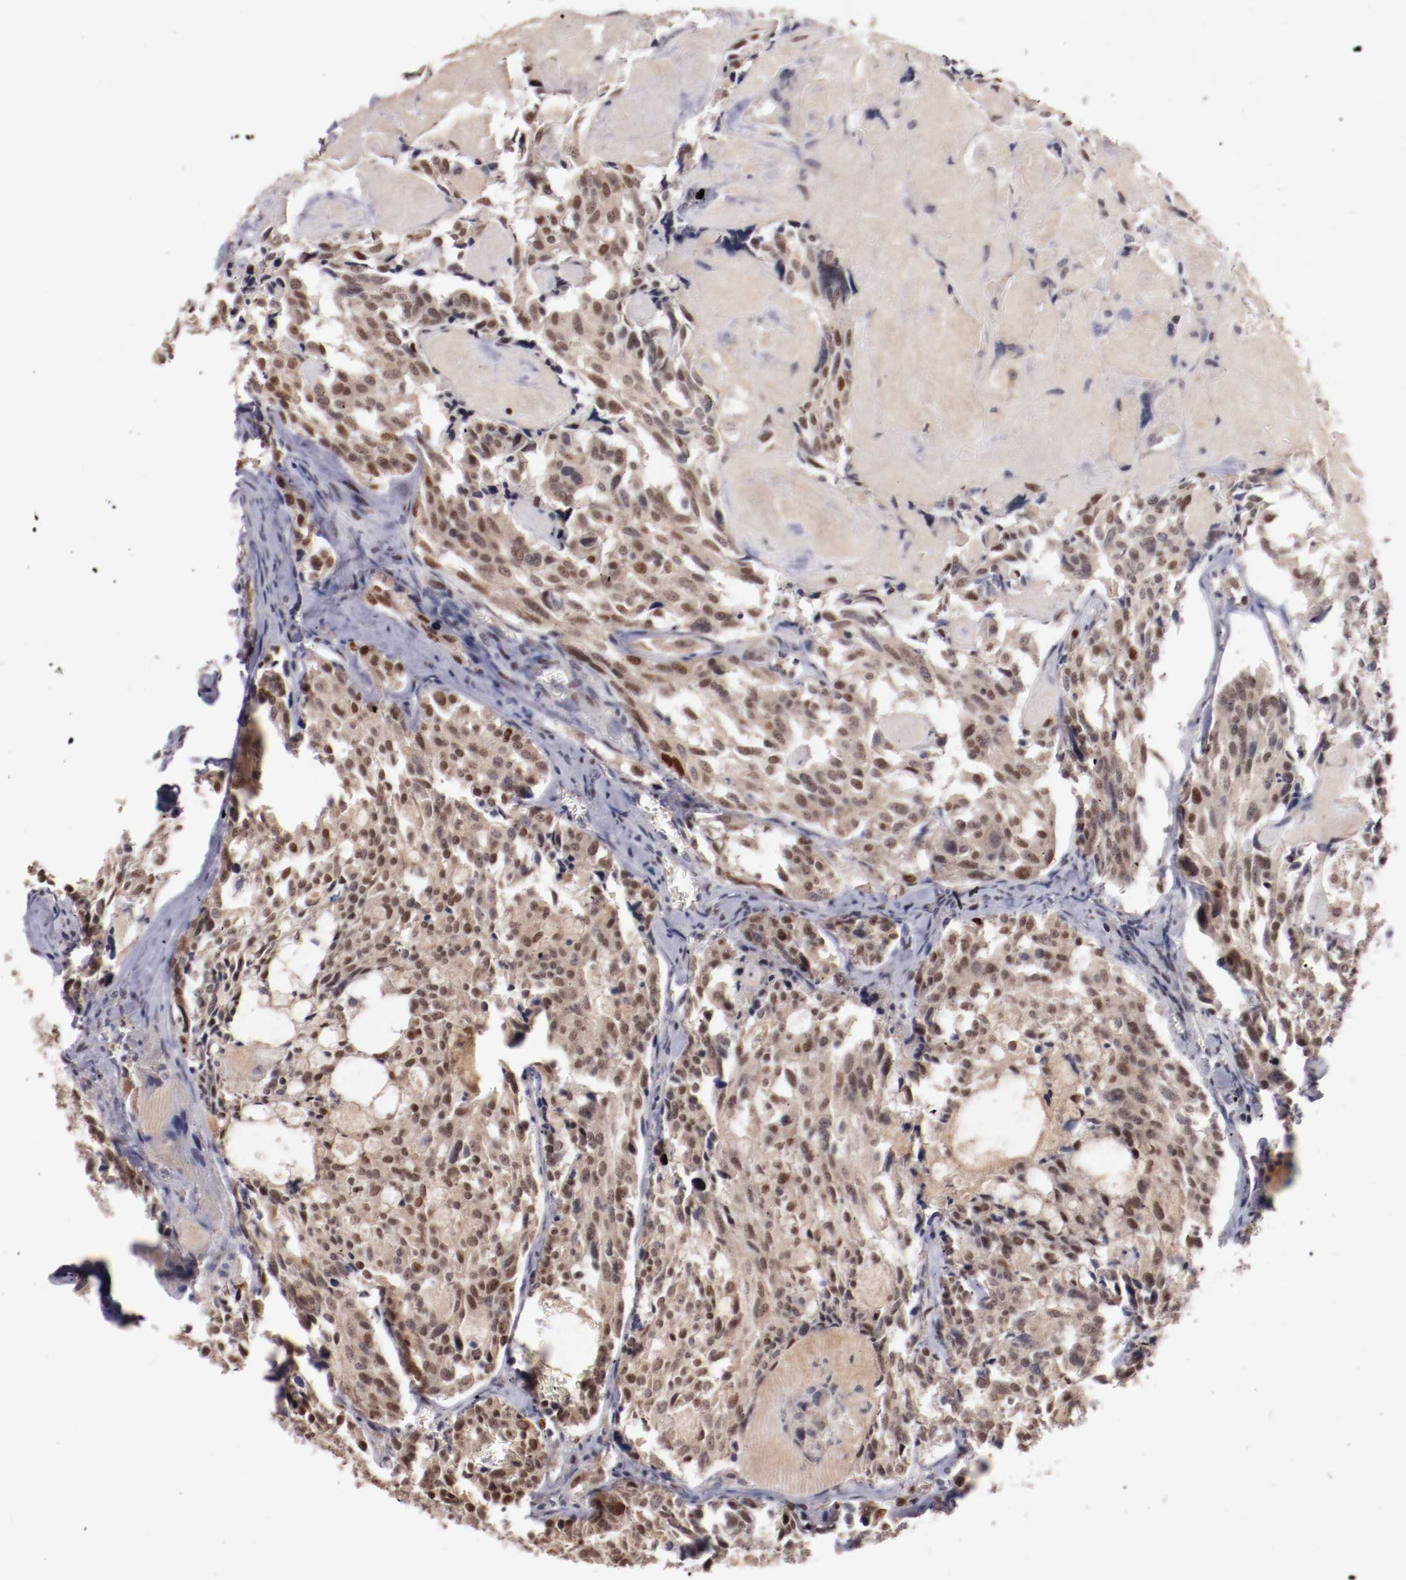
{"staining": {"intensity": "moderate", "quantity": ">75%", "location": "cytoplasmic/membranous,nuclear"}, "tissue": "thyroid cancer", "cell_type": "Tumor cells", "image_type": "cancer", "snomed": [{"axis": "morphology", "description": "Carcinoma, NOS"}, {"axis": "morphology", "description": "Carcinoid, malignant, NOS"}, {"axis": "topography", "description": "Thyroid gland"}], "caption": "This micrograph reveals immunohistochemistry (IHC) staining of thyroid malignant carcinoid, with medium moderate cytoplasmic/membranous and nuclear positivity in approximately >75% of tumor cells.", "gene": "FAM81A", "patient": {"sex": "male", "age": 33}}